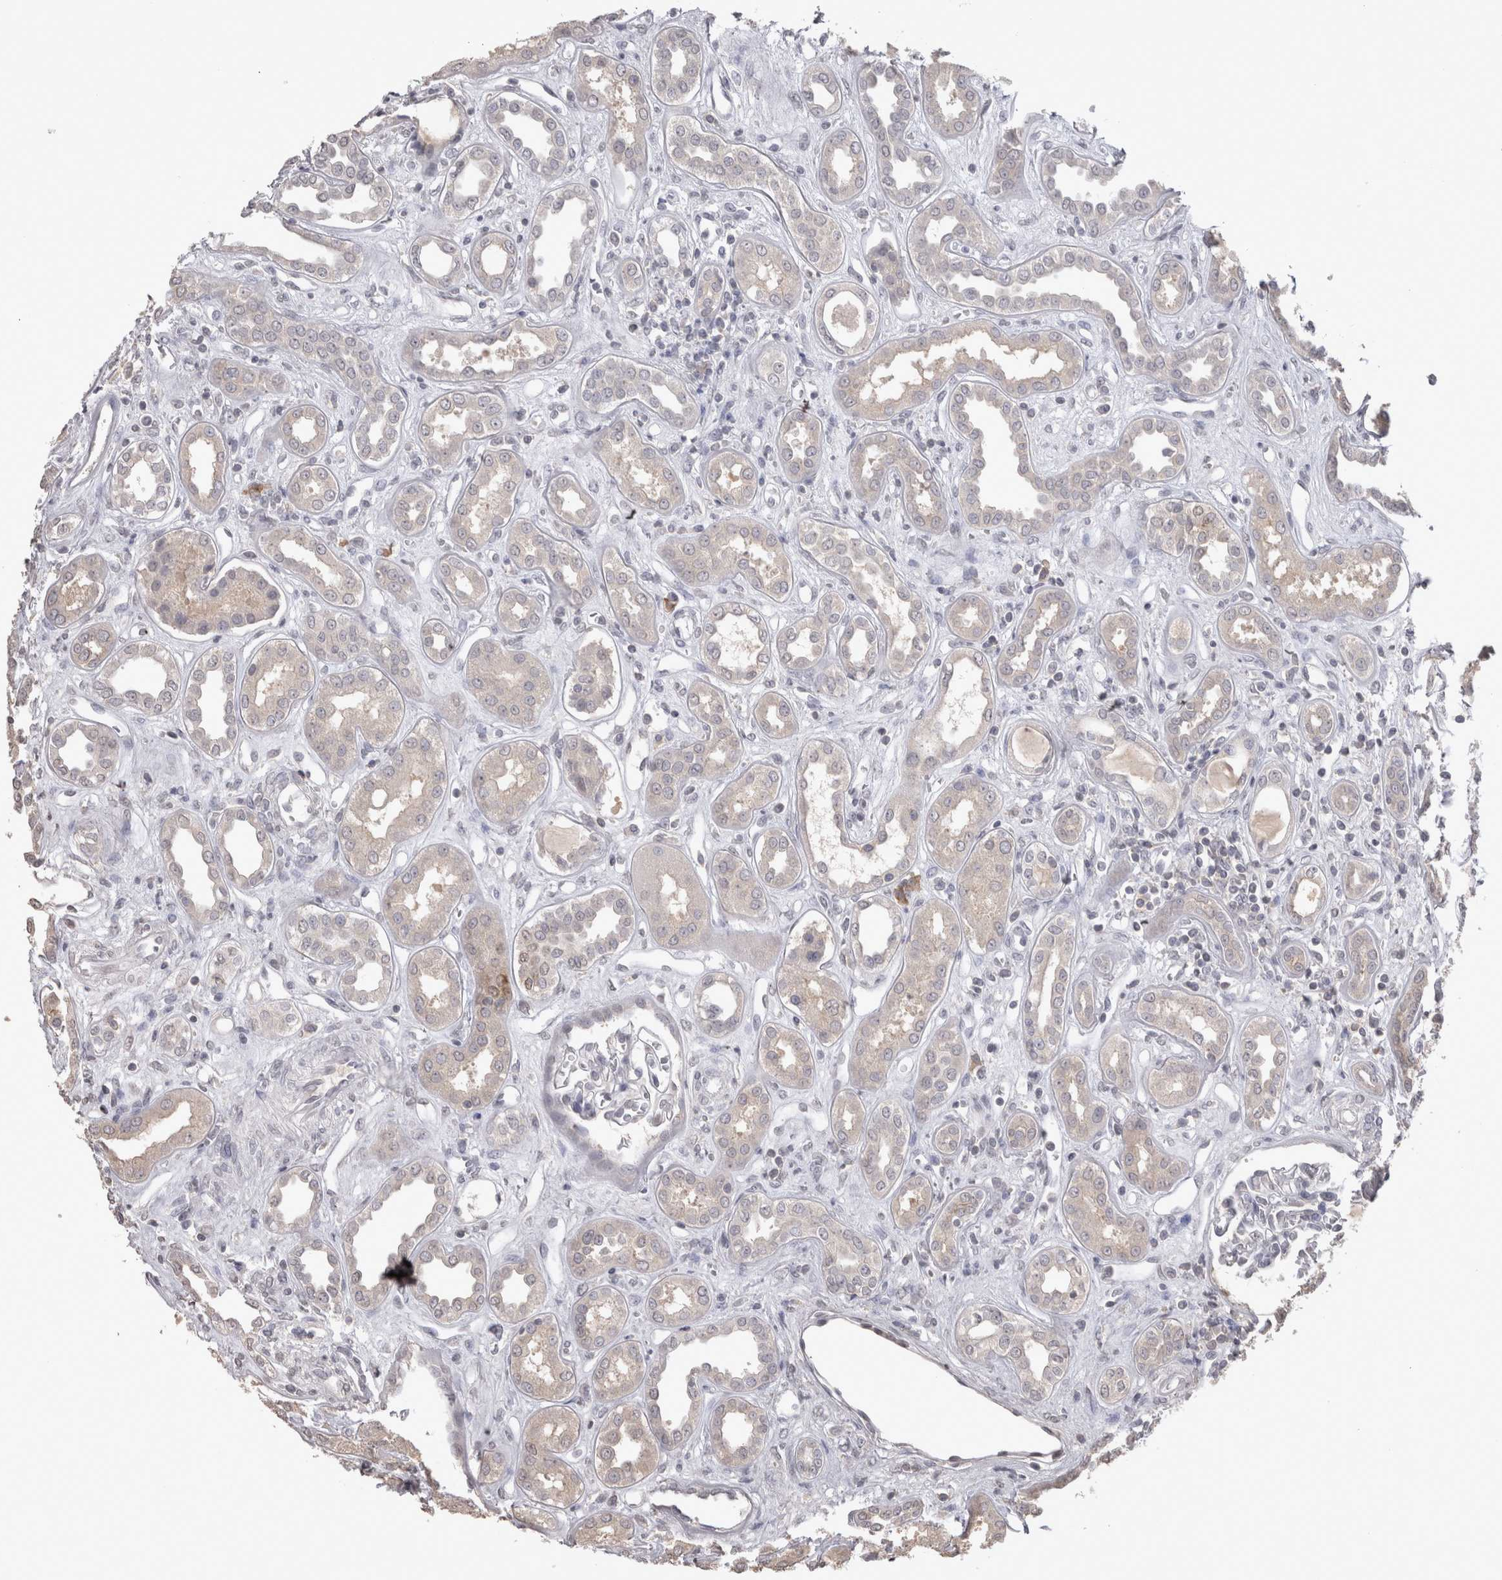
{"staining": {"intensity": "negative", "quantity": "none", "location": "none"}, "tissue": "kidney", "cell_type": "Cells in glomeruli", "image_type": "normal", "snomed": [{"axis": "morphology", "description": "Normal tissue, NOS"}, {"axis": "topography", "description": "Kidney"}], "caption": "The immunohistochemistry (IHC) histopathology image has no significant staining in cells in glomeruli of kidney.", "gene": "LAX1", "patient": {"sex": "male", "age": 59}}